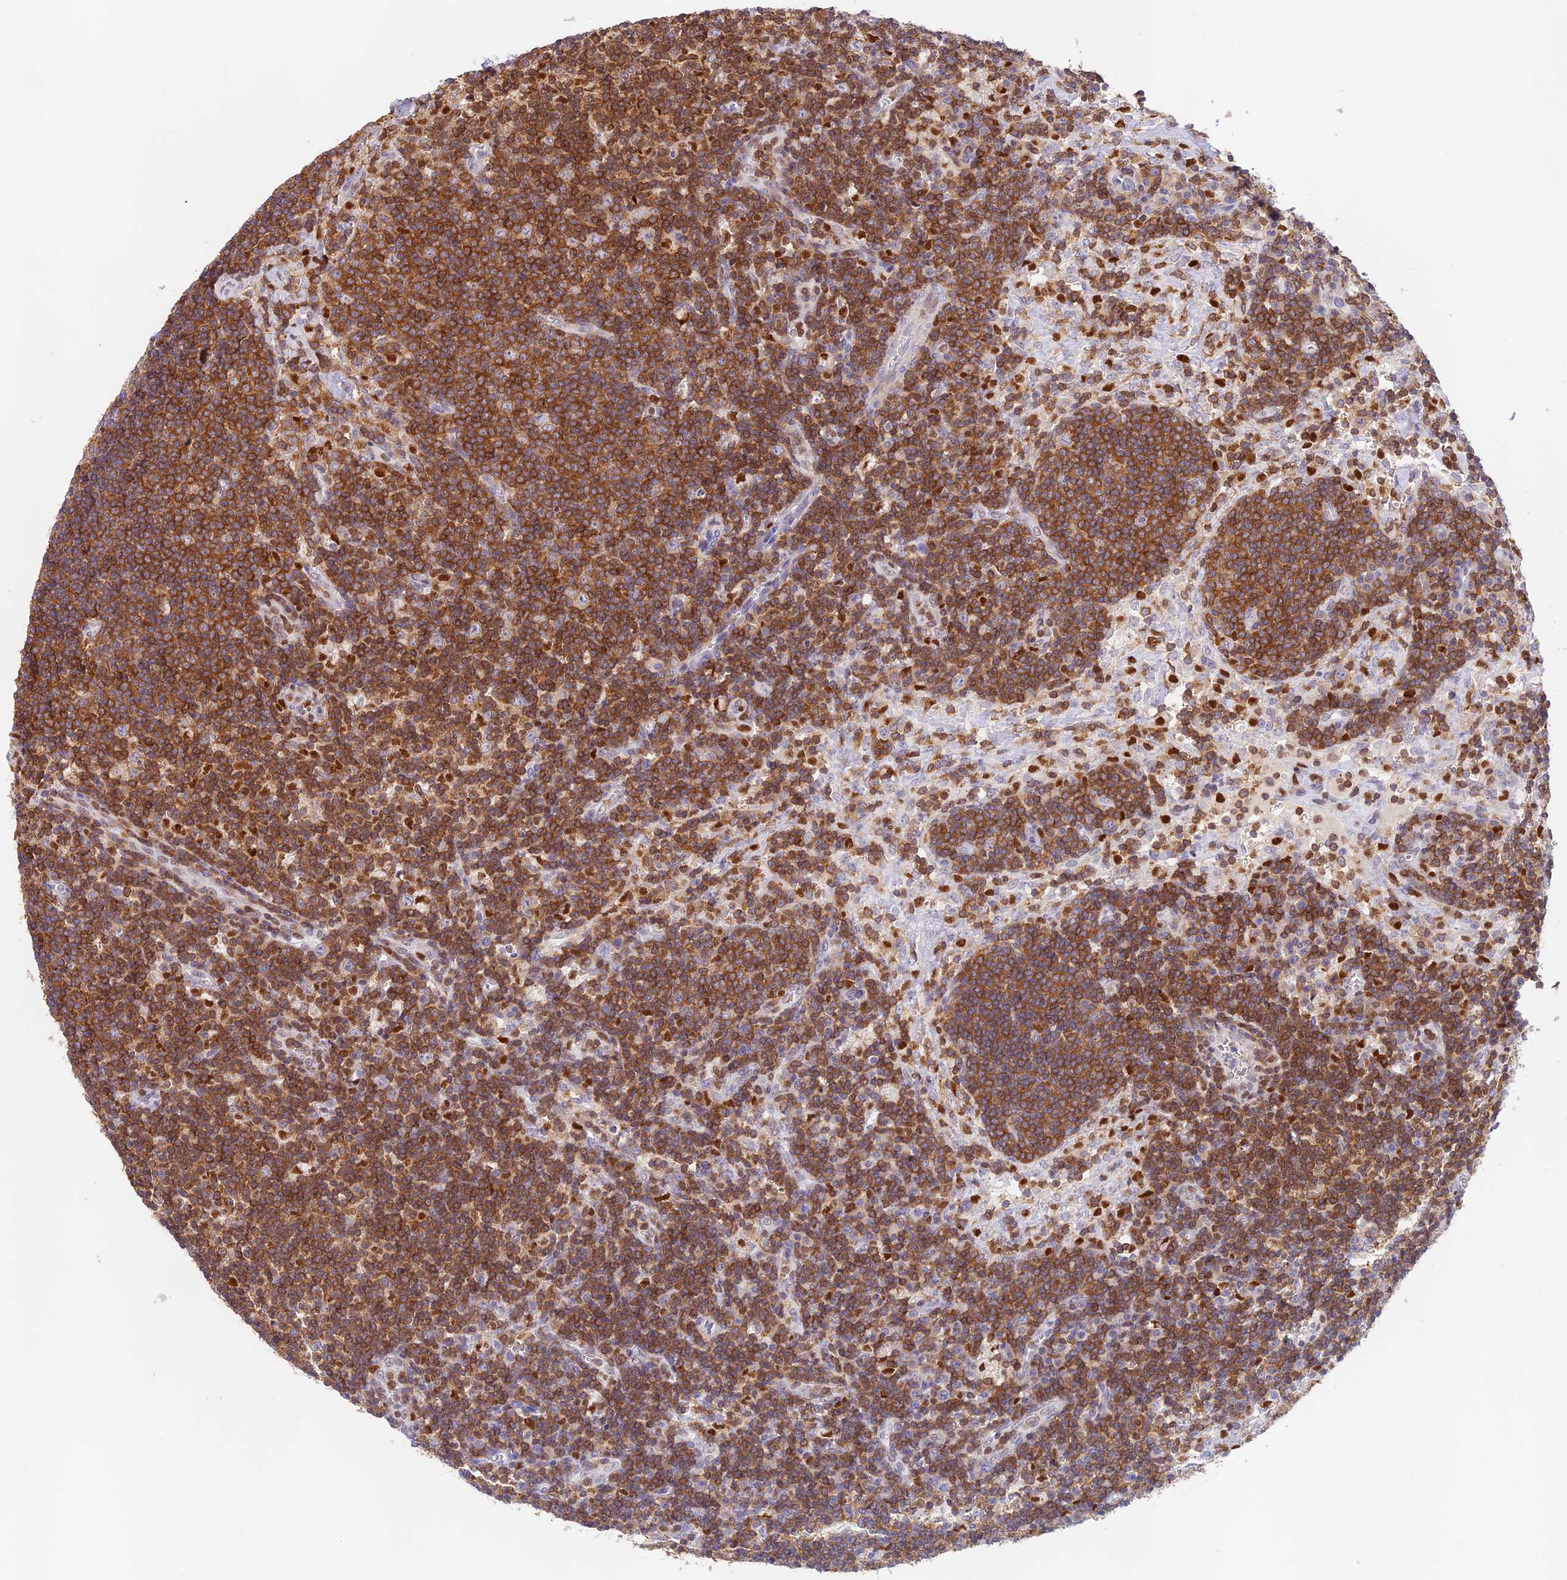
{"staining": {"intensity": "moderate", "quantity": ">75%", "location": "cytoplasmic/membranous"}, "tissue": "lymph node", "cell_type": "Germinal center cells", "image_type": "normal", "snomed": [{"axis": "morphology", "description": "Normal tissue, NOS"}, {"axis": "topography", "description": "Lymph node"}], "caption": "An IHC micrograph of unremarkable tissue is shown. Protein staining in brown shows moderate cytoplasmic/membranous positivity in lymph node within germinal center cells. (DAB IHC, brown staining for protein, blue staining for nuclei).", "gene": "DENND1C", "patient": {"sex": "male", "age": 58}}